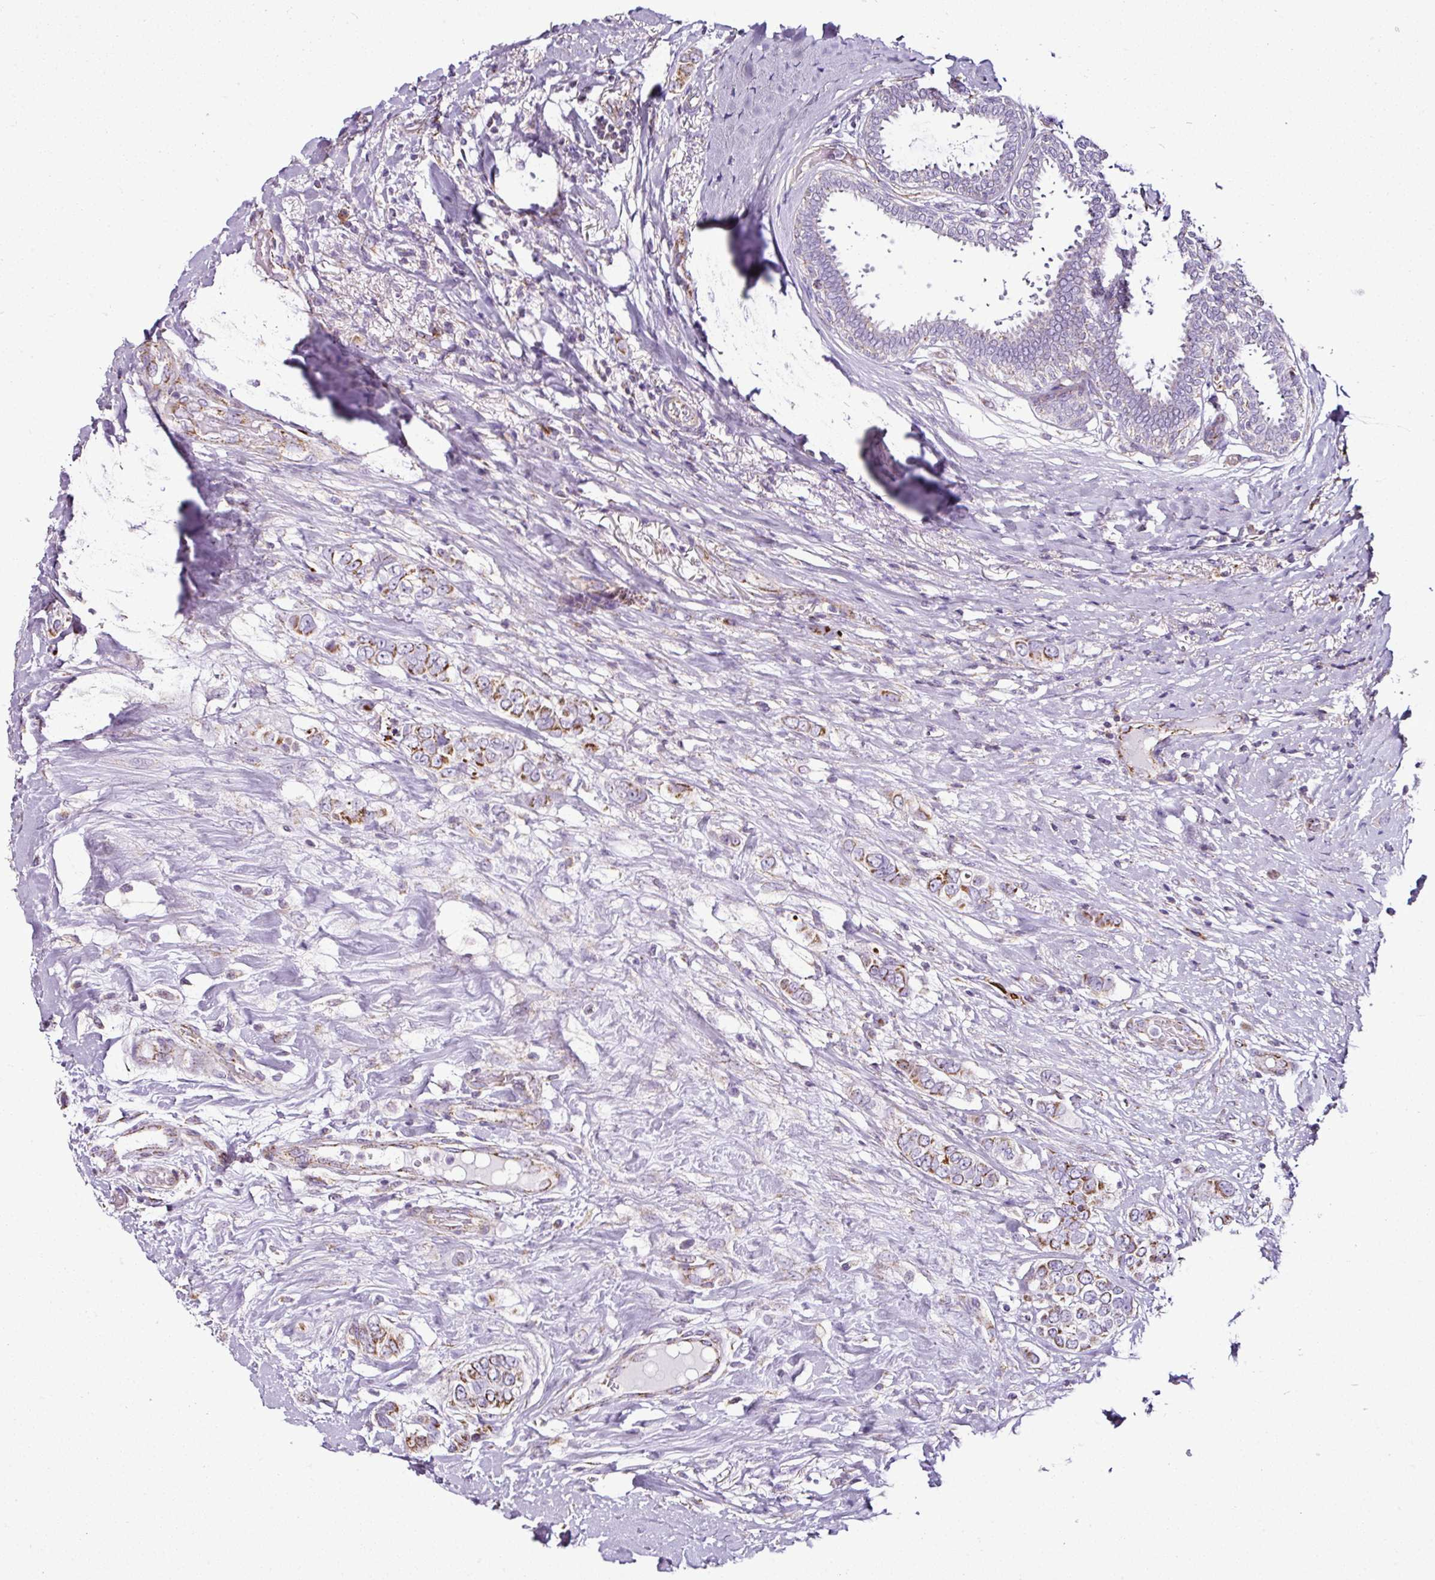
{"staining": {"intensity": "moderate", "quantity": ">75%", "location": "cytoplasmic/membranous"}, "tissue": "breast cancer", "cell_type": "Tumor cells", "image_type": "cancer", "snomed": [{"axis": "morphology", "description": "Lobular carcinoma"}, {"axis": "topography", "description": "Breast"}], "caption": "Human breast lobular carcinoma stained with a brown dye exhibits moderate cytoplasmic/membranous positive positivity in about >75% of tumor cells.", "gene": "DPAGT1", "patient": {"sex": "female", "age": 51}}